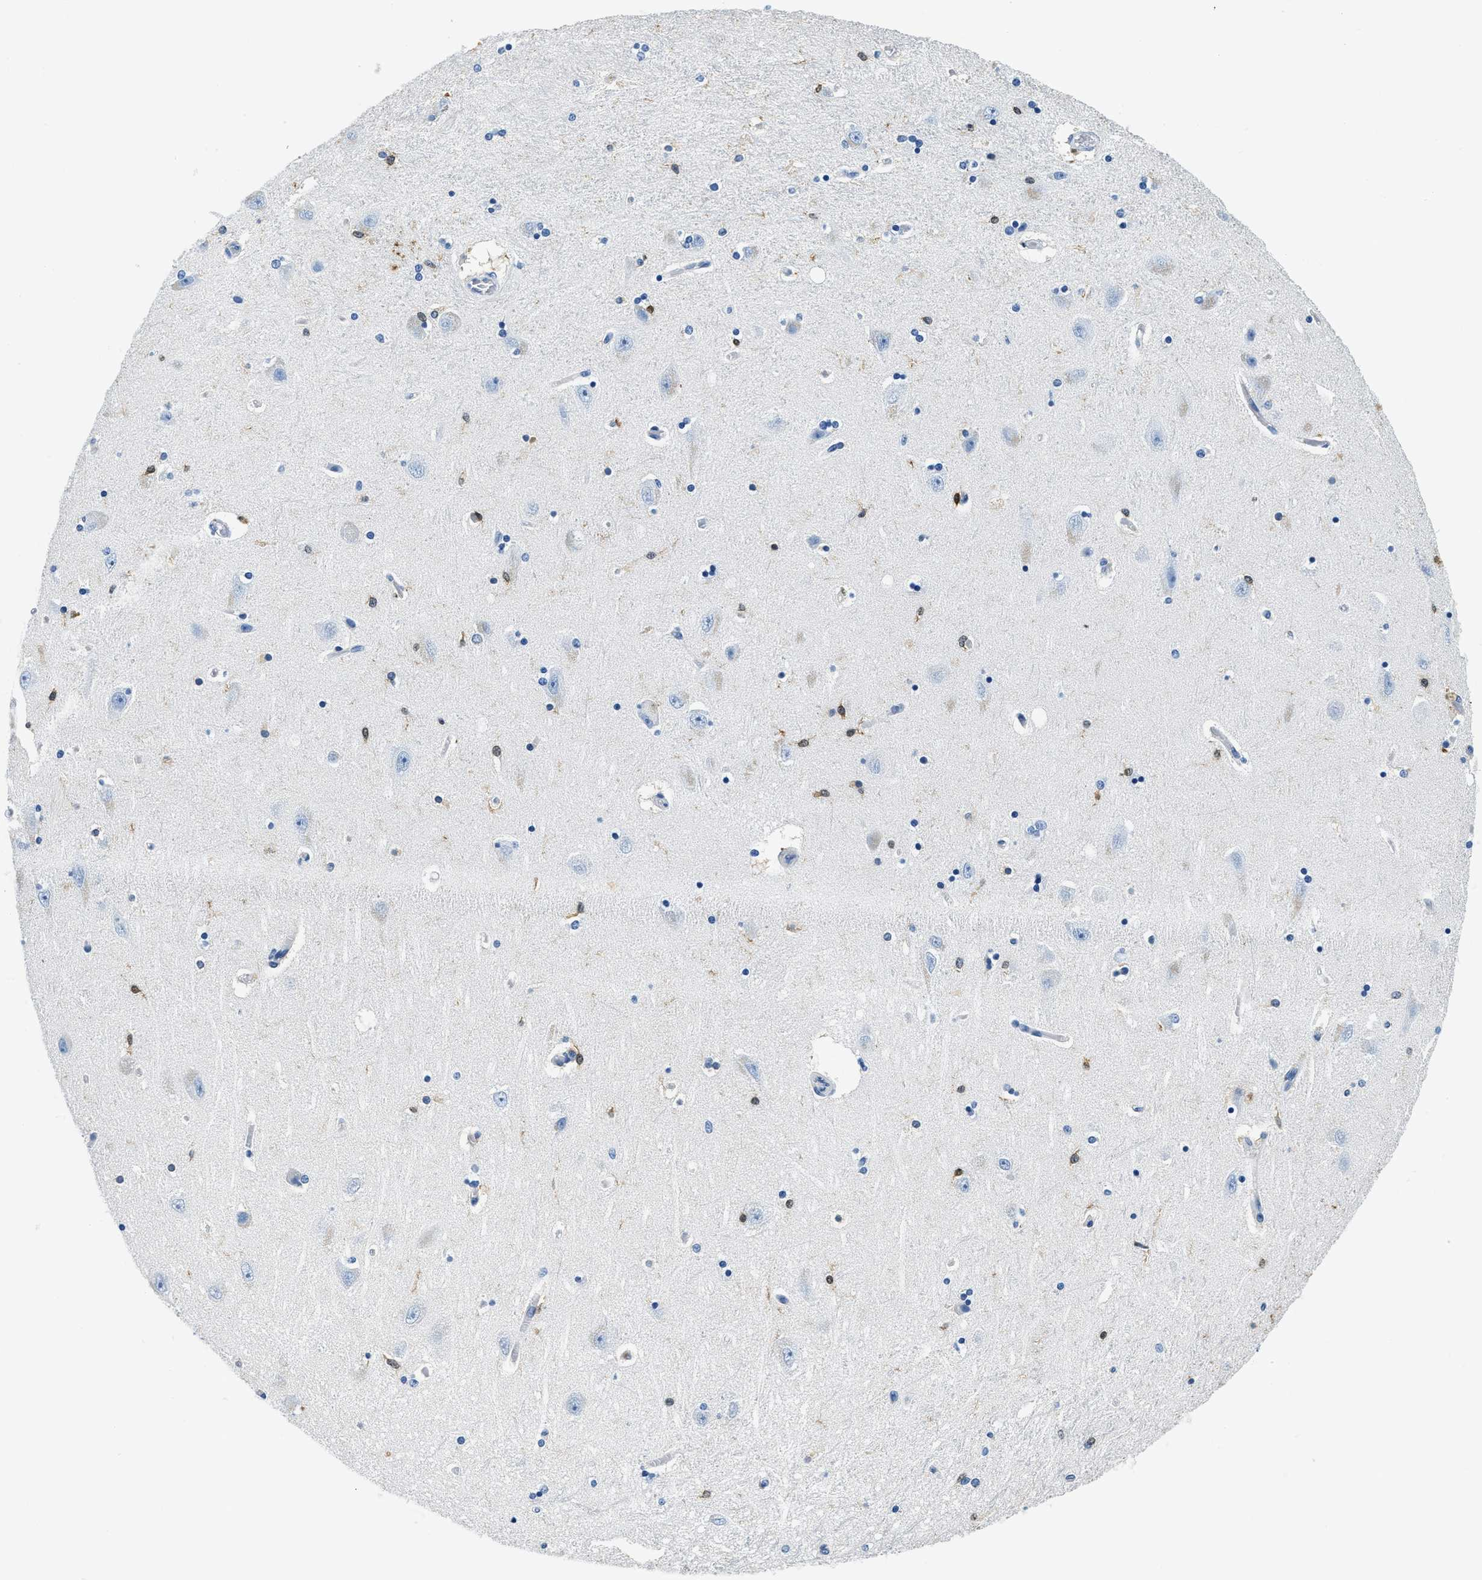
{"staining": {"intensity": "moderate", "quantity": "<25%", "location": "nuclear"}, "tissue": "hippocampus", "cell_type": "Glial cells", "image_type": "normal", "snomed": [{"axis": "morphology", "description": "Normal tissue, NOS"}, {"axis": "topography", "description": "Hippocampus"}], "caption": "Benign hippocampus reveals moderate nuclear staining in approximately <25% of glial cells, visualized by immunohistochemistry.", "gene": "CAPG", "patient": {"sex": "female", "age": 54}}